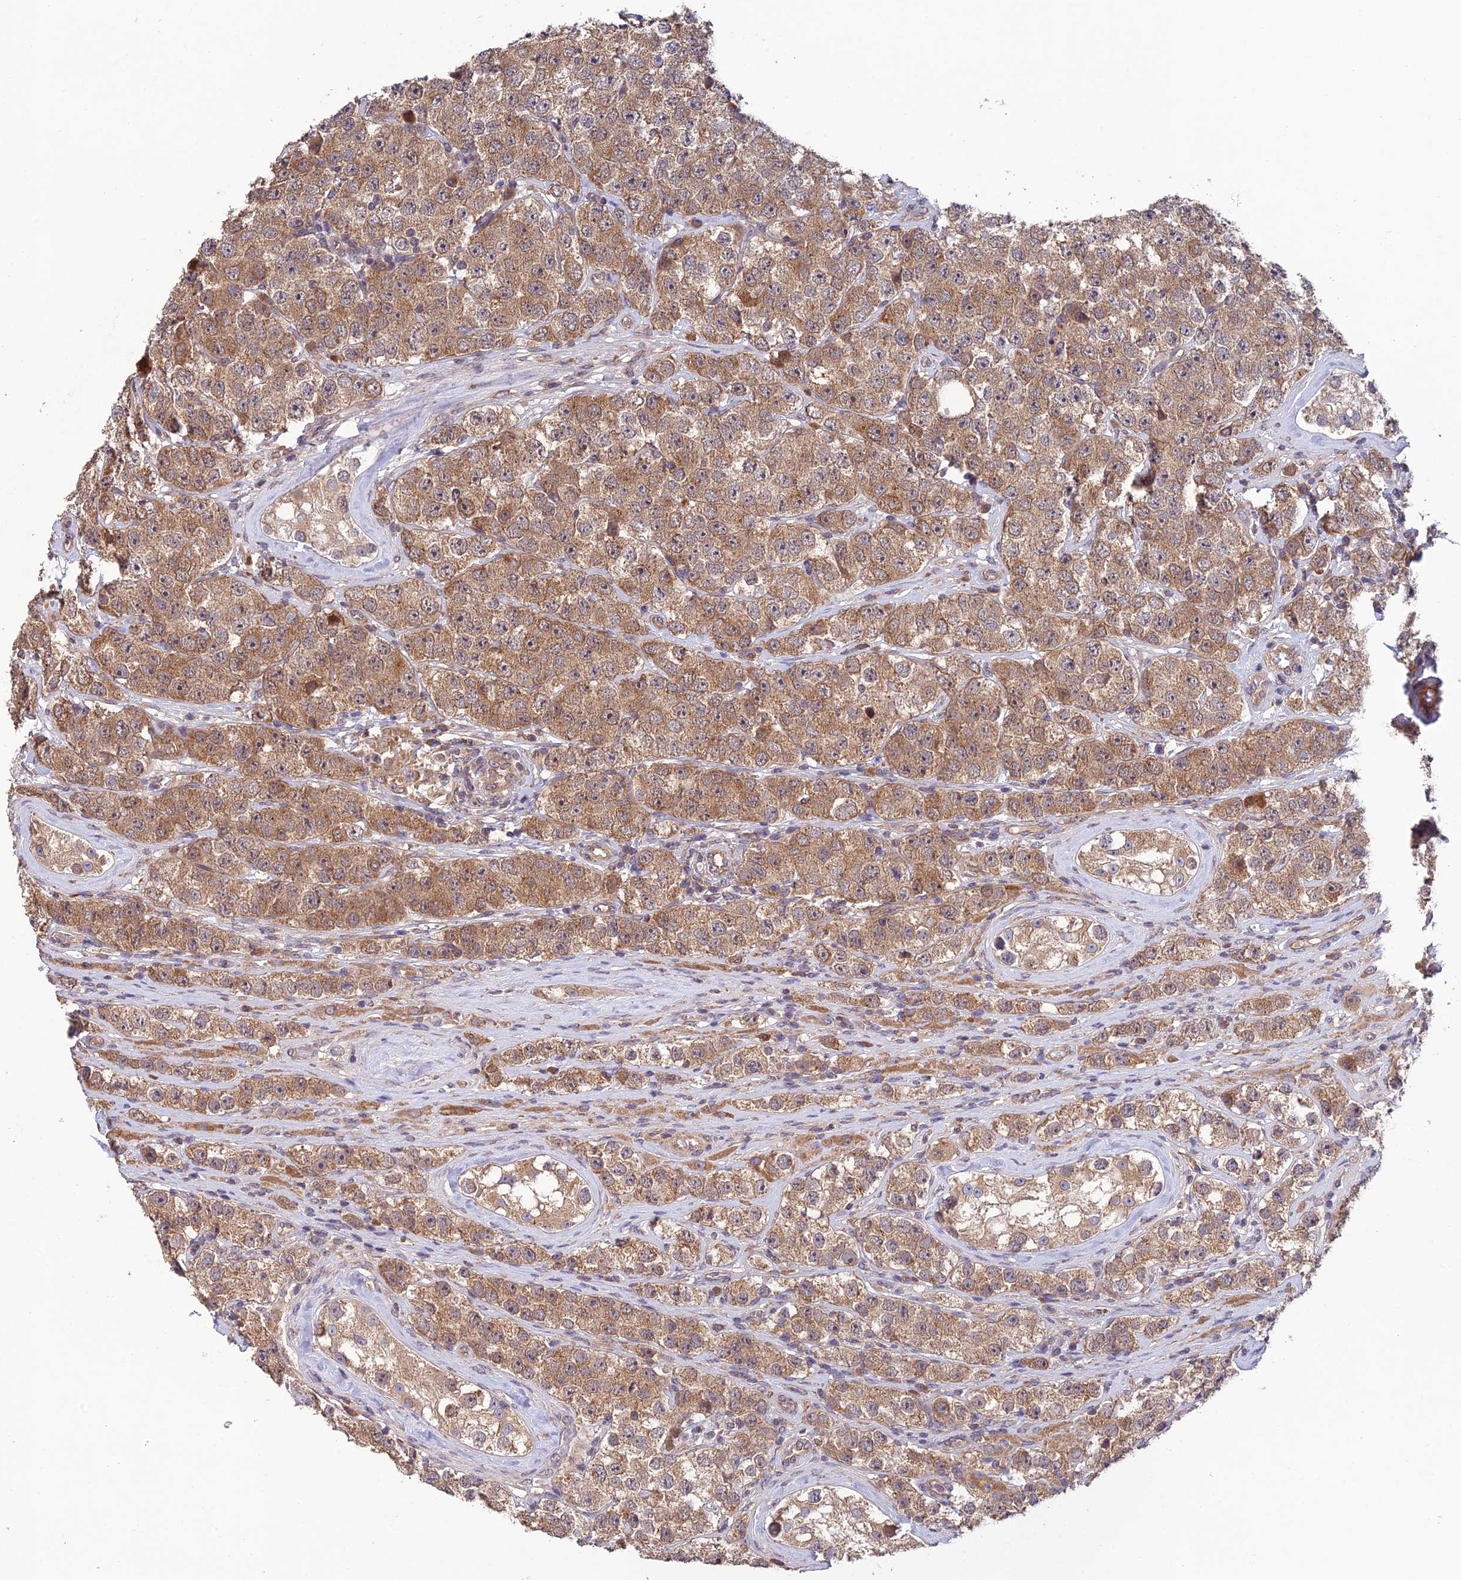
{"staining": {"intensity": "moderate", "quantity": ">75%", "location": "cytoplasmic/membranous"}, "tissue": "testis cancer", "cell_type": "Tumor cells", "image_type": "cancer", "snomed": [{"axis": "morphology", "description": "Seminoma, NOS"}, {"axis": "topography", "description": "Testis"}], "caption": "Immunohistochemical staining of human testis cancer demonstrates medium levels of moderate cytoplasmic/membranous positivity in approximately >75% of tumor cells. (DAB IHC, brown staining for protein, blue staining for nuclei).", "gene": "MRNIP", "patient": {"sex": "male", "age": 28}}